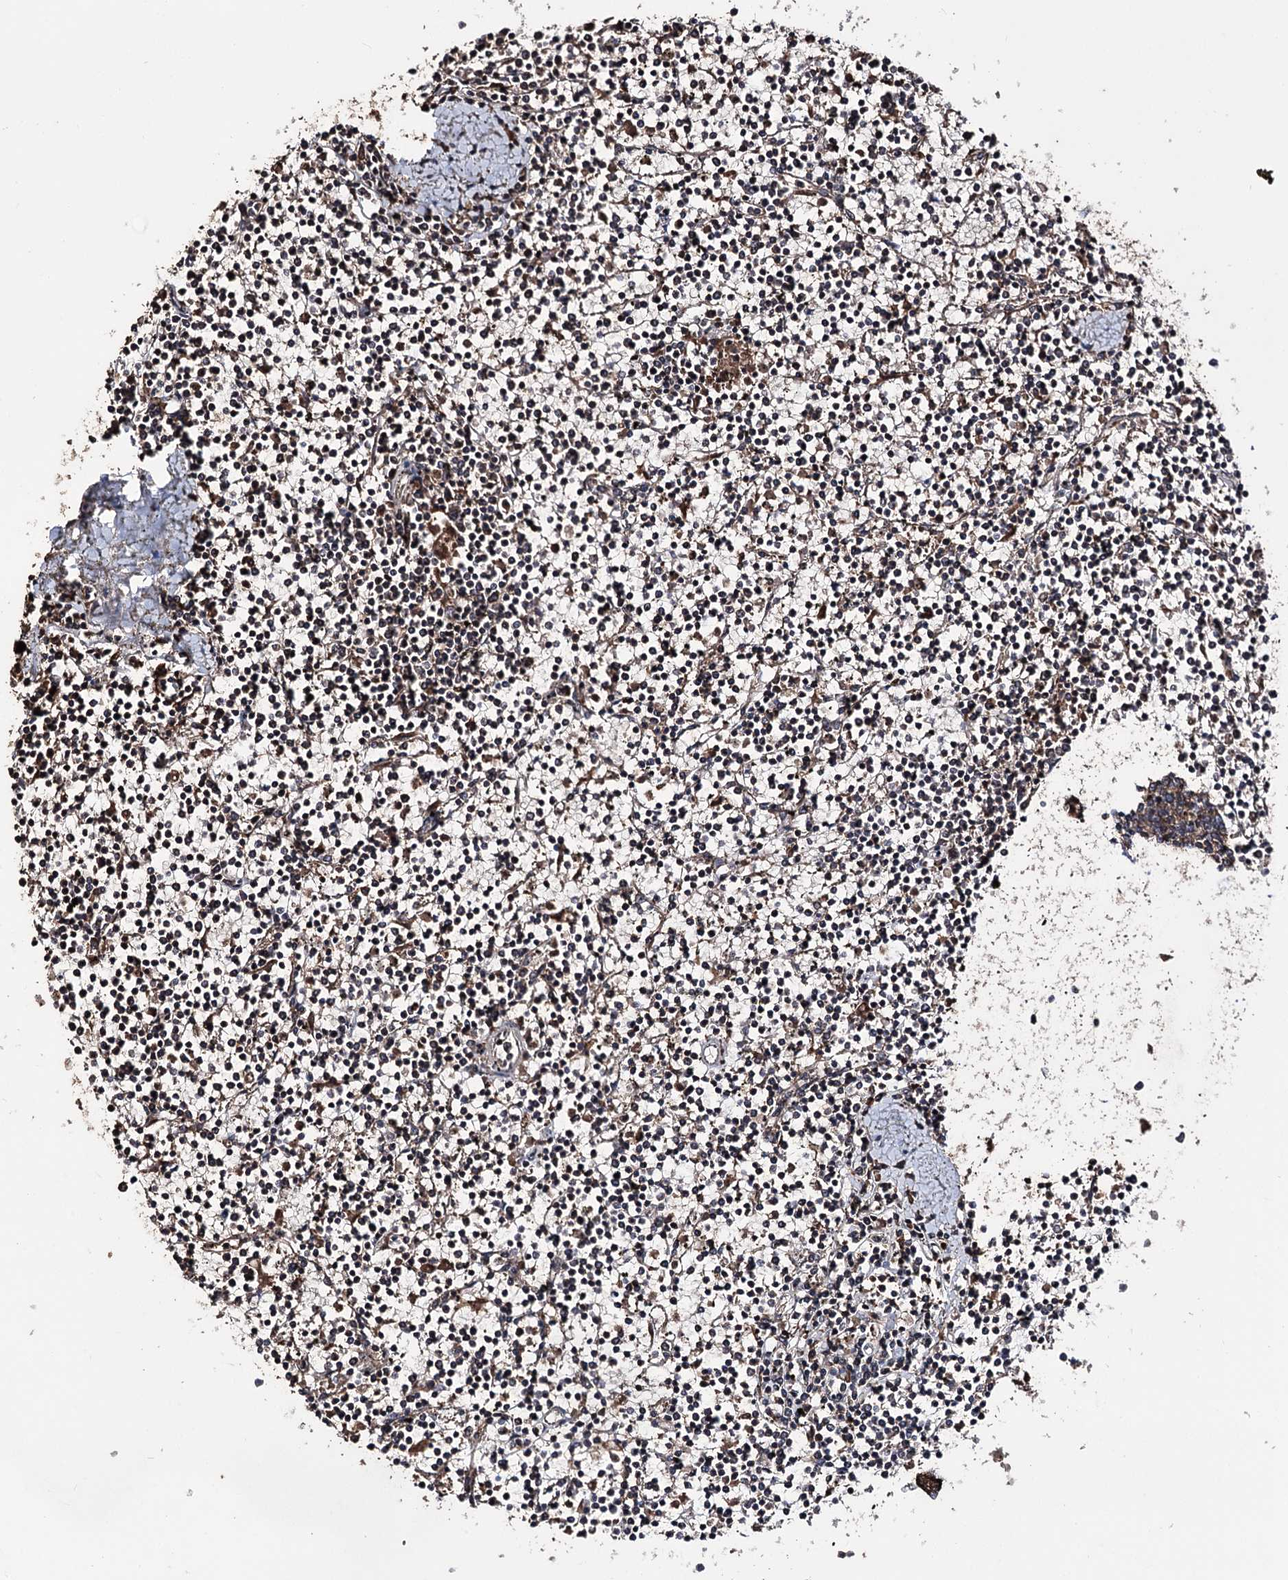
{"staining": {"intensity": "moderate", "quantity": "<25%", "location": "nuclear"}, "tissue": "lymphoma", "cell_type": "Tumor cells", "image_type": "cancer", "snomed": [{"axis": "morphology", "description": "Malignant lymphoma, non-Hodgkin's type, Low grade"}, {"axis": "topography", "description": "Spleen"}], "caption": "Lymphoma tissue demonstrates moderate nuclear positivity in approximately <25% of tumor cells", "gene": "FAM53B", "patient": {"sex": "female", "age": 19}}